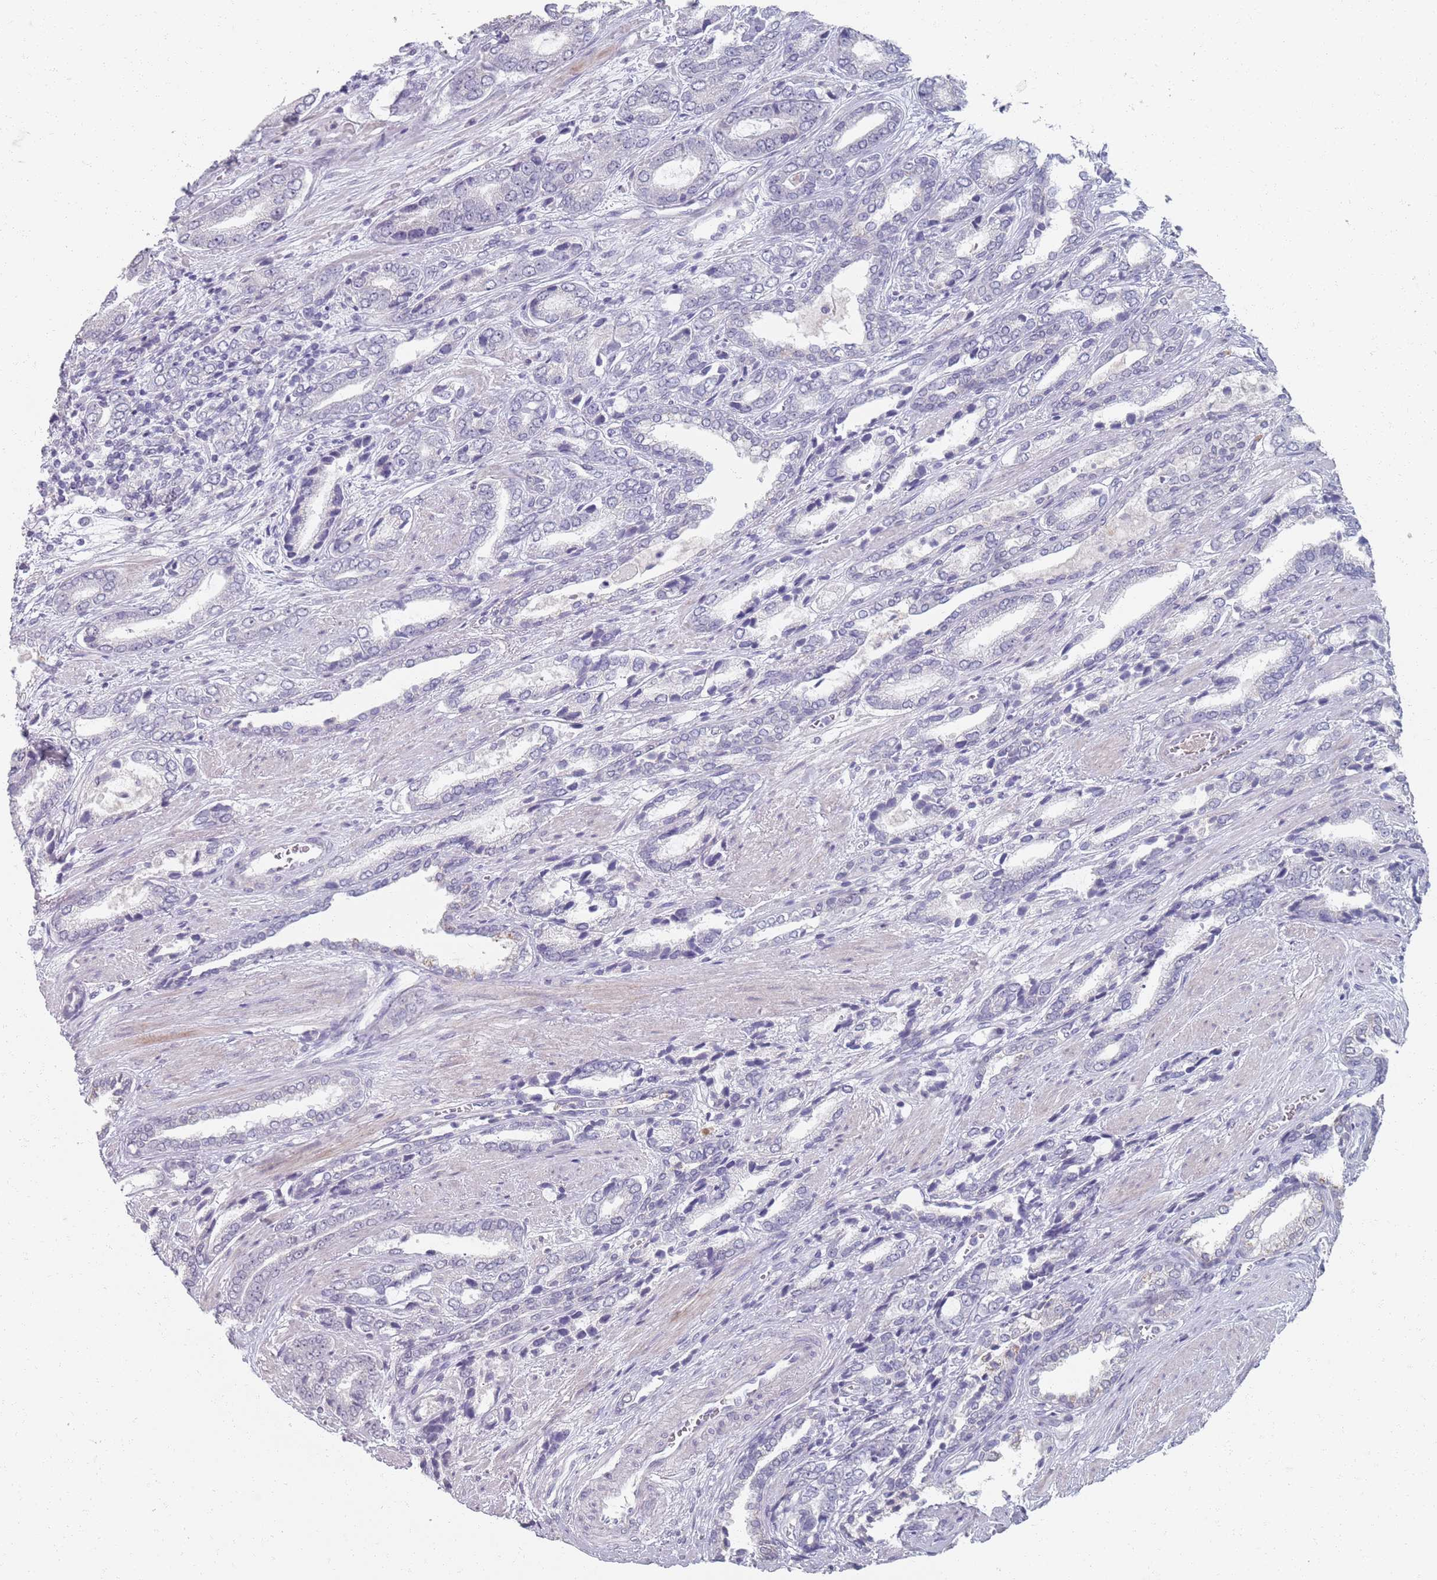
{"staining": {"intensity": "negative", "quantity": "none", "location": "none"}, "tissue": "prostate cancer", "cell_type": "Tumor cells", "image_type": "cancer", "snomed": [{"axis": "morphology", "description": "Adenocarcinoma, NOS"}, {"axis": "topography", "description": "Prostate and seminal vesicle, NOS"}], "caption": "DAB (3,3'-diaminobenzidine) immunohistochemical staining of prostate cancer reveals no significant positivity in tumor cells. The staining was performed using DAB (3,3'-diaminobenzidine) to visualize the protein expression in brown, while the nuclei were stained in blue with hematoxylin (Magnification: 20x).", "gene": "SAMD1", "patient": {"sex": "male", "age": 76}}